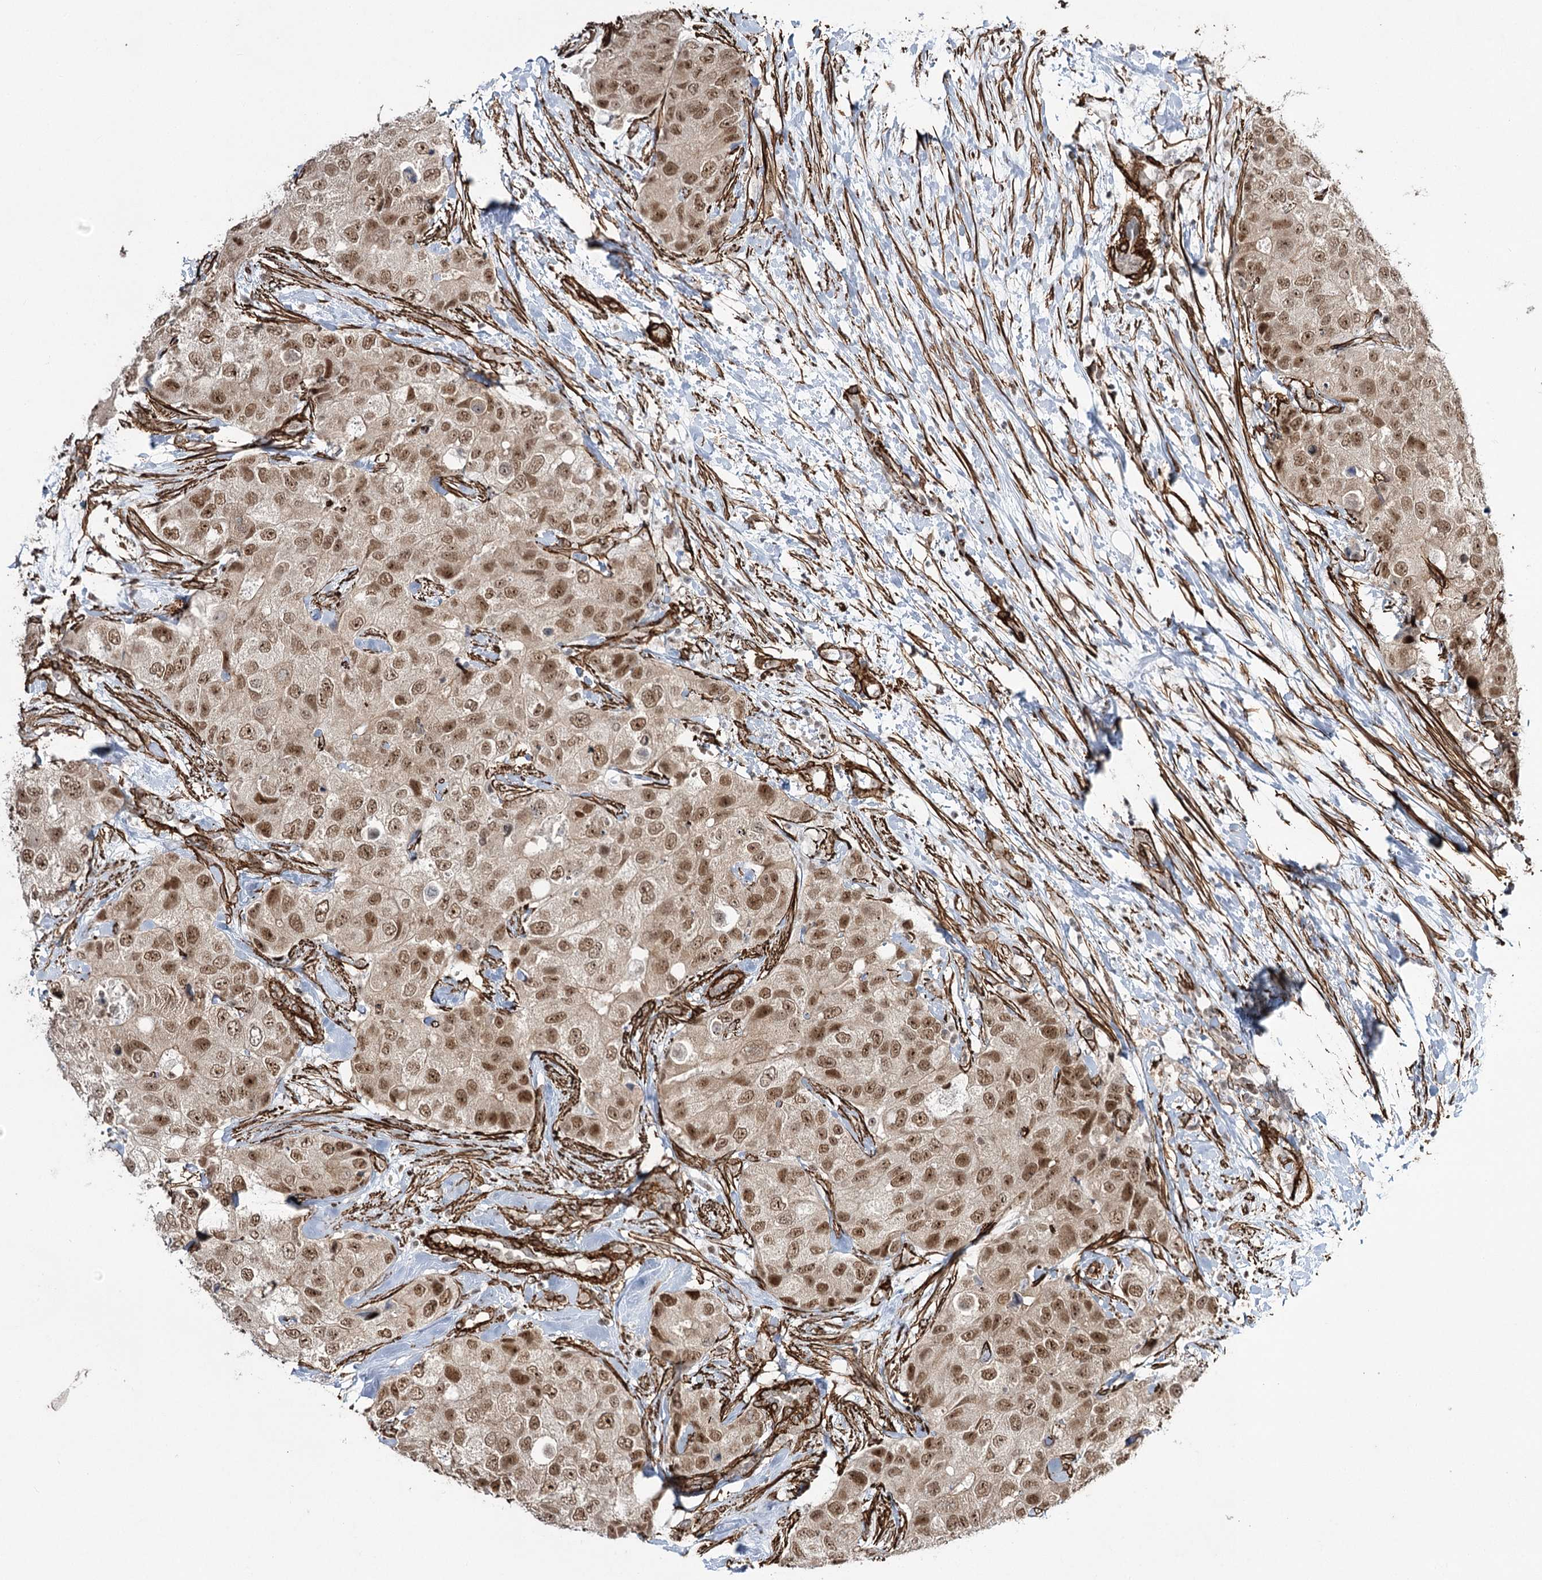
{"staining": {"intensity": "moderate", "quantity": ">75%", "location": "nuclear"}, "tissue": "breast cancer", "cell_type": "Tumor cells", "image_type": "cancer", "snomed": [{"axis": "morphology", "description": "Duct carcinoma"}, {"axis": "topography", "description": "Breast"}], "caption": "Immunohistochemistry (IHC) histopathology image of breast intraductal carcinoma stained for a protein (brown), which shows medium levels of moderate nuclear staining in about >75% of tumor cells.", "gene": "CWF19L1", "patient": {"sex": "female", "age": 62}}